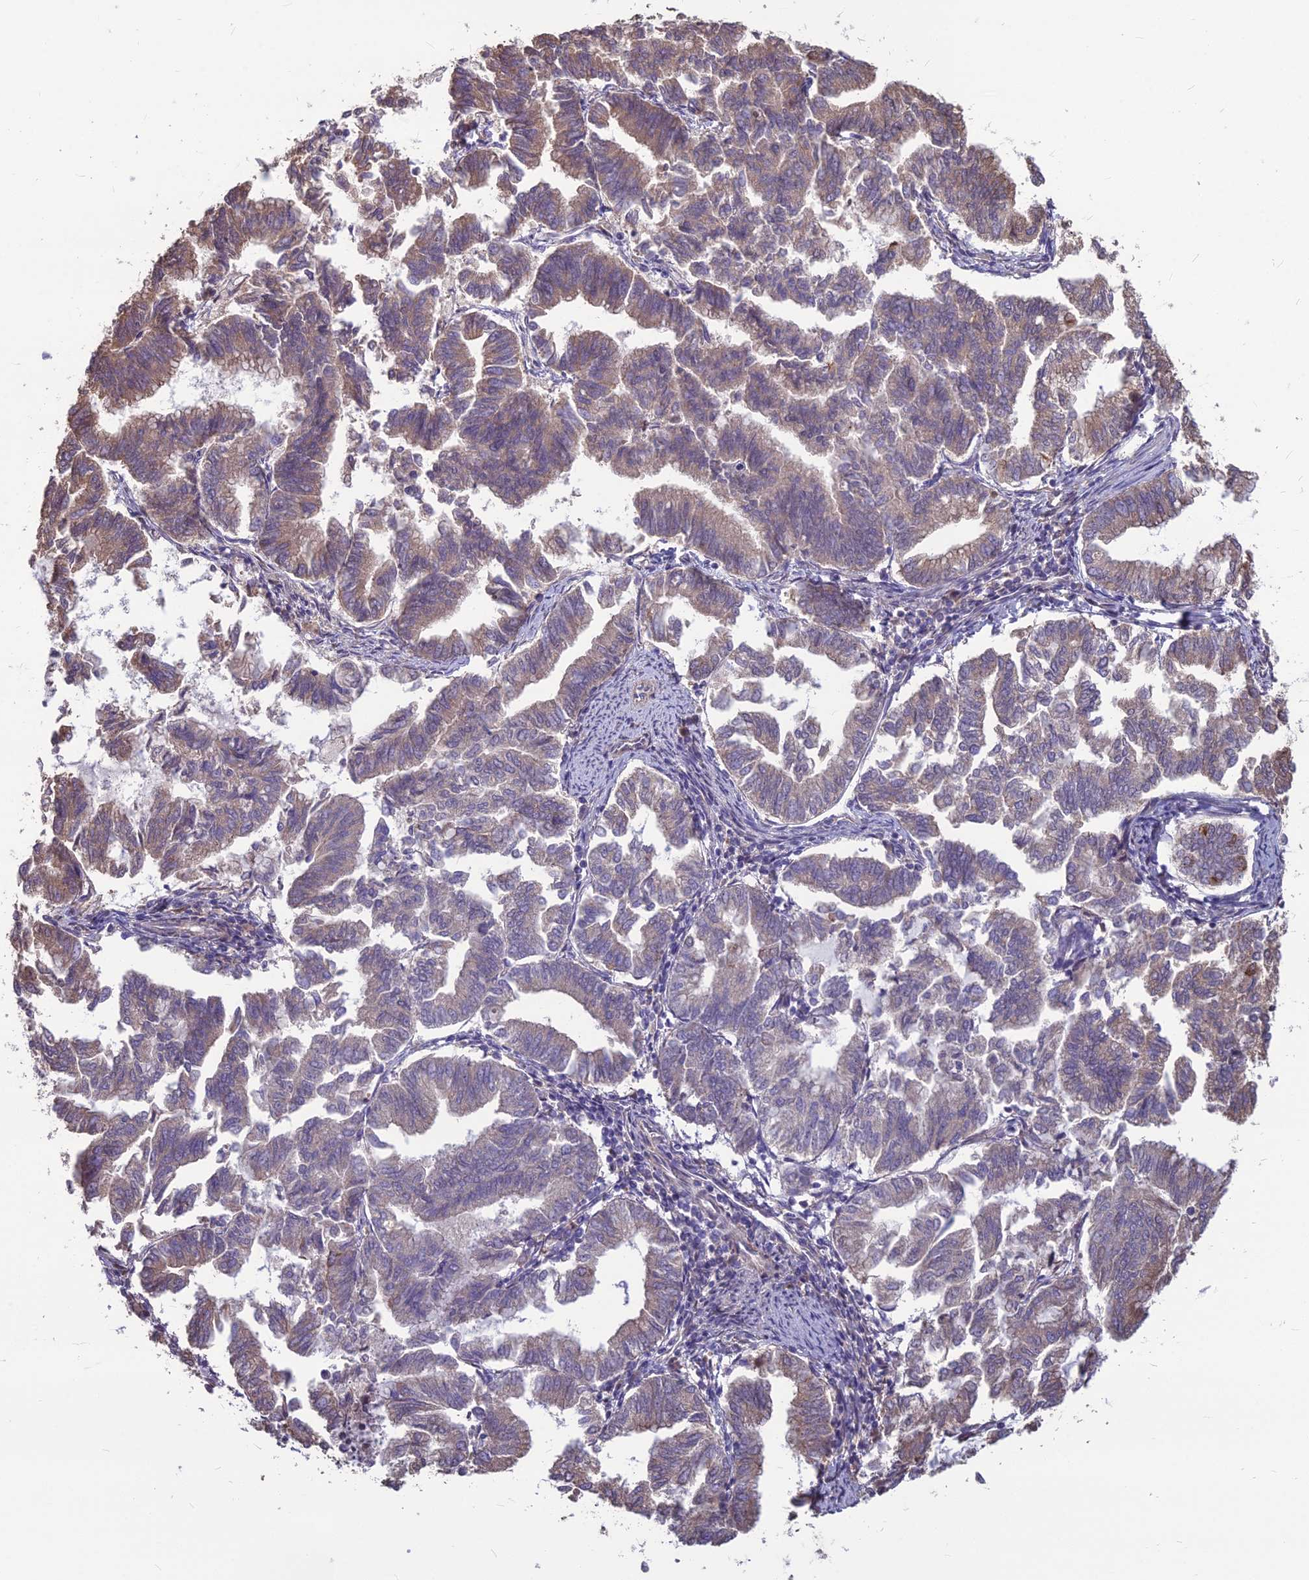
{"staining": {"intensity": "moderate", "quantity": "25%-75%", "location": "cytoplasmic/membranous"}, "tissue": "endometrial cancer", "cell_type": "Tumor cells", "image_type": "cancer", "snomed": [{"axis": "morphology", "description": "Adenocarcinoma, NOS"}, {"axis": "topography", "description": "Endometrium"}], "caption": "Human endometrial cancer stained with a brown dye exhibits moderate cytoplasmic/membranous positive expression in about 25%-75% of tumor cells.", "gene": "LSM6", "patient": {"sex": "female", "age": 79}}